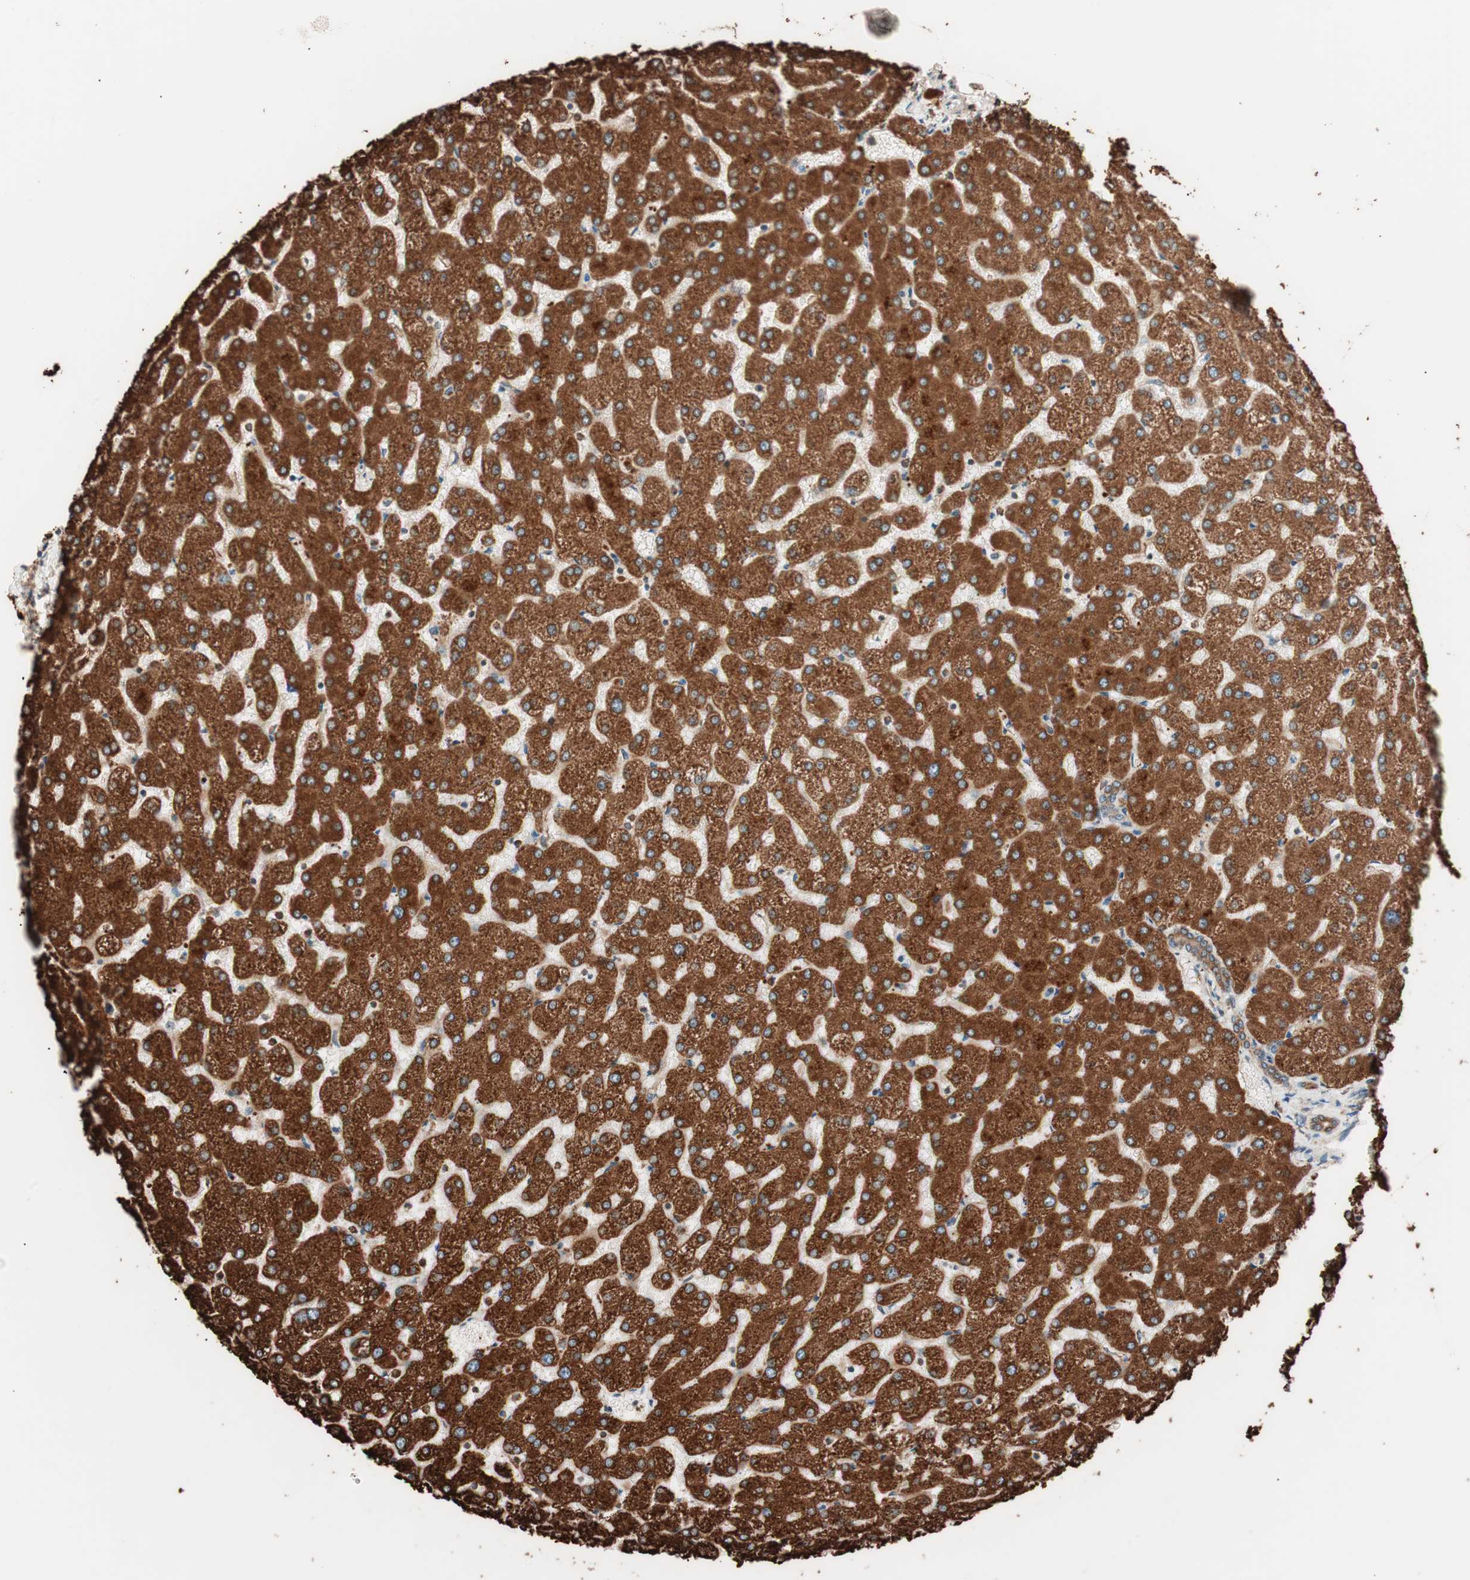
{"staining": {"intensity": "moderate", "quantity": ">75%", "location": "cytoplasmic/membranous"}, "tissue": "liver", "cell_type": "Cholangiocytes", "image_type": "normal", "snomed": [{"axis": "morphology", "description": "Normal tissue, NOS"}, {"axis": "topography", "description": "Liver"}], "caption": "Protein staining of unremarkable liver exhibits moderate cytoplasmic/membranous positivity in about >75% of cholangiocytes. (brown staining indicates protein expression, while blue staining denotes nuclei).", "gene": "VEGFA", "patient": {"sex": "female", "age": 32}}